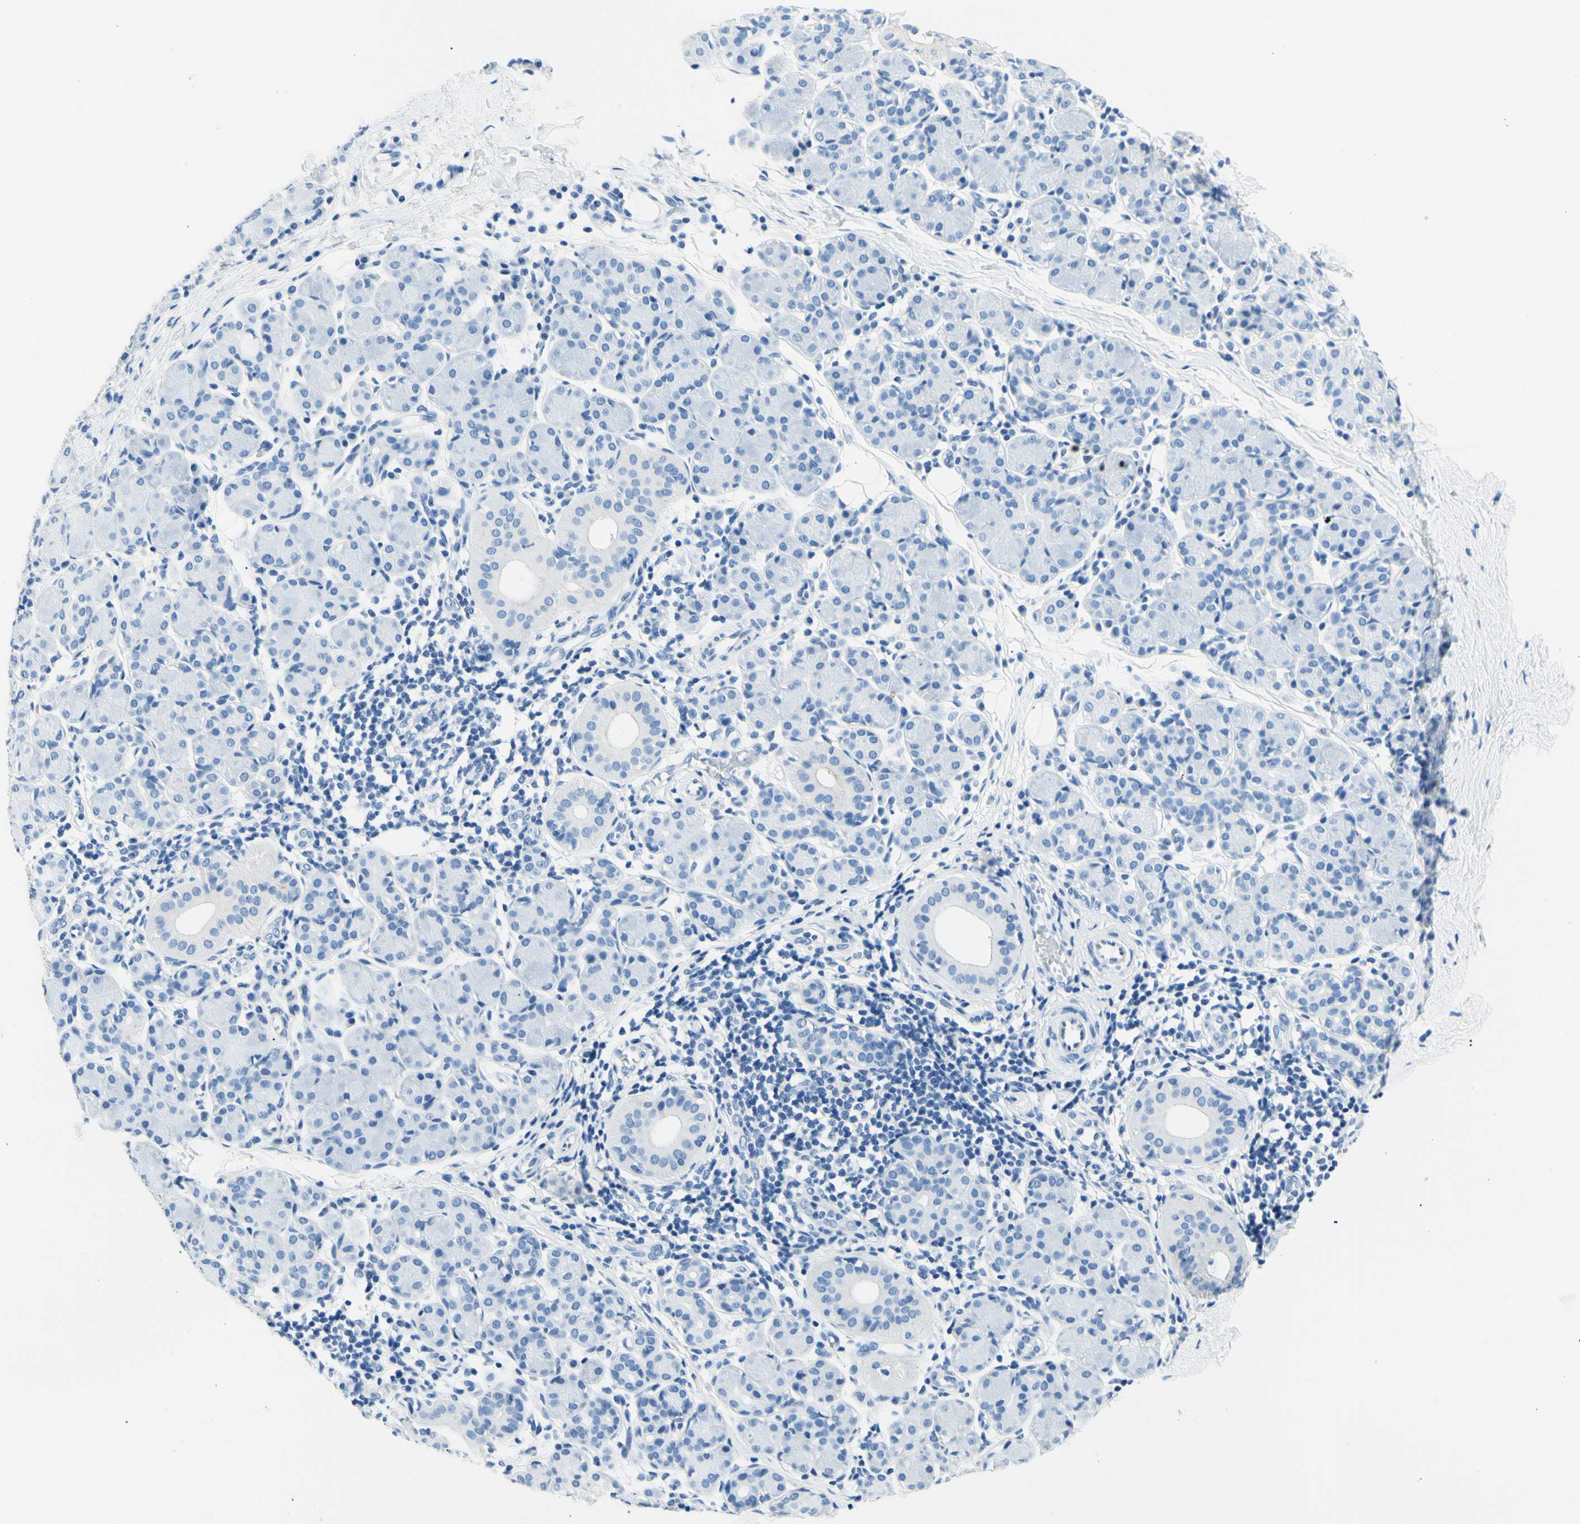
{"staining": {"intensity": "negative", "quantity": "none", "location": "none"}, "tissue": "salivary gland", "cell_type": "Glandular cells", "image_type": "normal", "snomed": [{"axis": "morphology", "description": "Normal tissue, NOS"}, {"axis": "morphology", "description": "Inflammation, NOS"}, {"axis": "topography", "description": "Lymph node"}, {"axis": "topography", "description": "Salivary gland"}], "caption": "DAB (3,3'-diaminobenzidine) immunohistochemical staining of benign salivary gland reveals no significant expression in glandular cells.", "gene": "HPCA", "patient": {"sex": "male", "age": 3}}